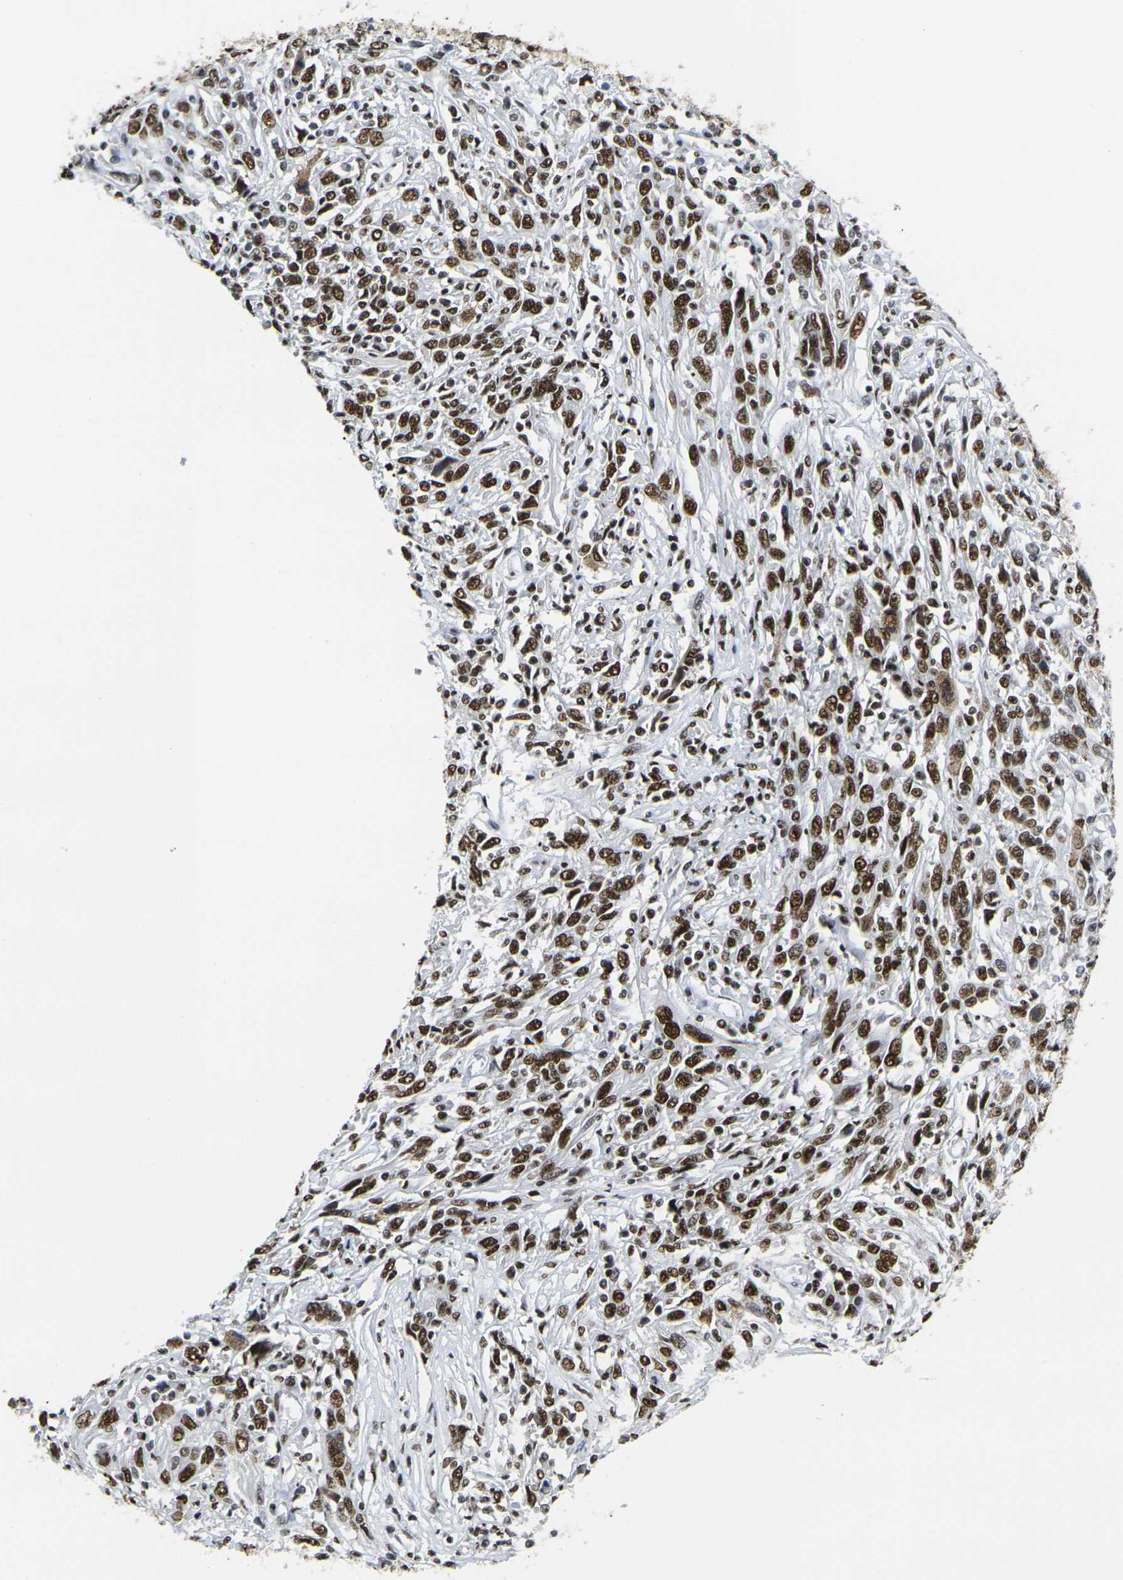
{"staining": {"intensity": "strong", "quantity": ">75%", "location": "nuclear"}, "tissue": "cervical cancer", "cell_type": "Tumor cells", "image_type": "cancer", "snomed": [{"axis": "morphology", "description": "Squamous cell carcinoma, NOS"}, {"axis": "topography", "description": "Cervix"}], "caption": "Protein staining of cervical cancer (squamous cell carcinoma) tissue exhibits strong nuclear staining in approximately >75% of tumor cells. Using DAB (3,3'-diaminobenzidine) (brown) and hematoxylin (blue) stains, captured at high magnification using brightfield microscopy.", "gene": "SMARCC1", "patient": {"sex": "female", "age": 46}}